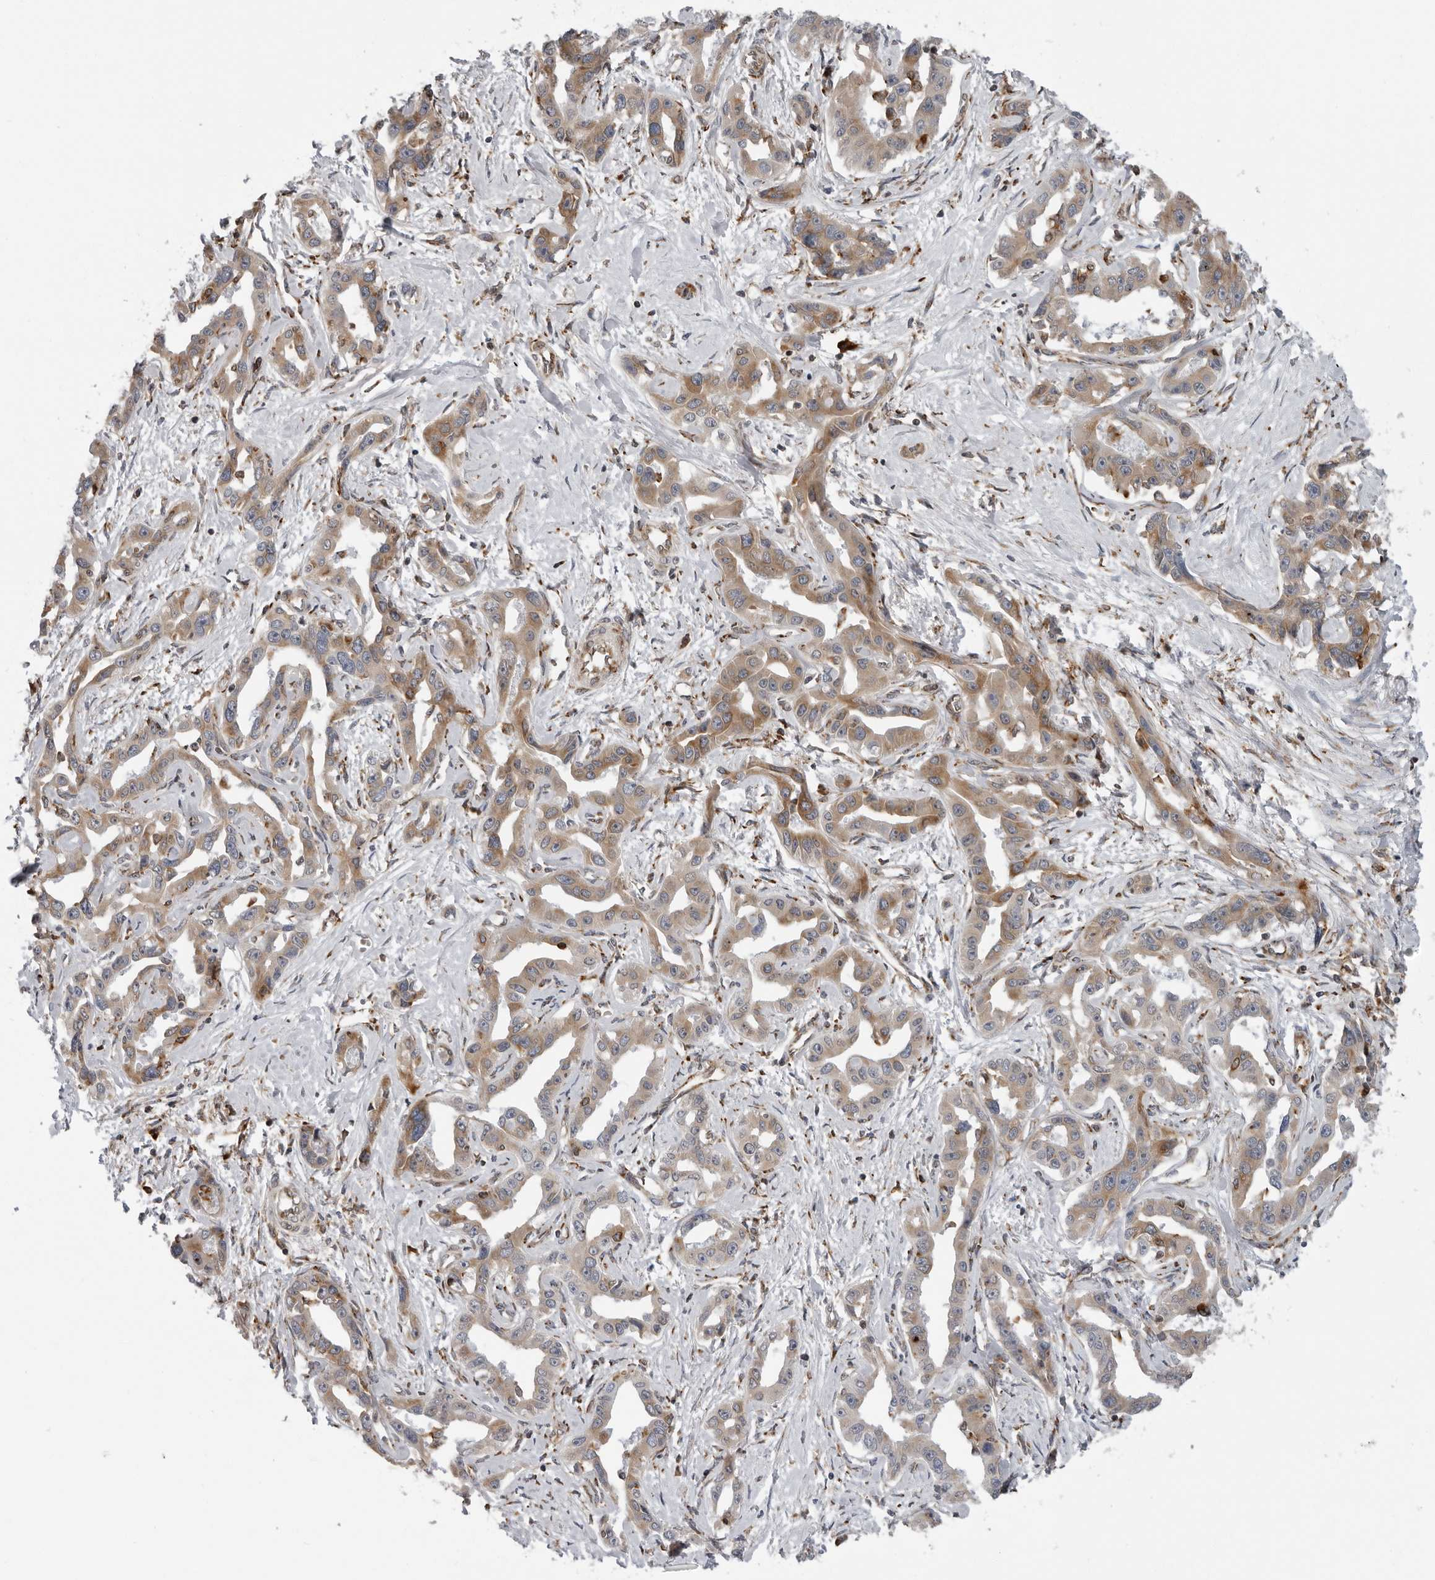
{"staining": {"intensity": "moderate", "quantity": ">75%", "location": "cytoplasmic/membranous"}, "tissue": "liver cancer", "cell_type": "Tumor cells", "image_type": "cancer", "snomed": [{"axis": "morphology", "description": "Cholangiocarcinoma"}, {"axis": "topography", "description": "Liver"}], "caption": "A brown stain shows moderate cytoplasmic/membranous positivity of a protein in human liver cancer tumor cells.", "gene": "ALPK2", "patient": {"sex": "male", "age": 59}}